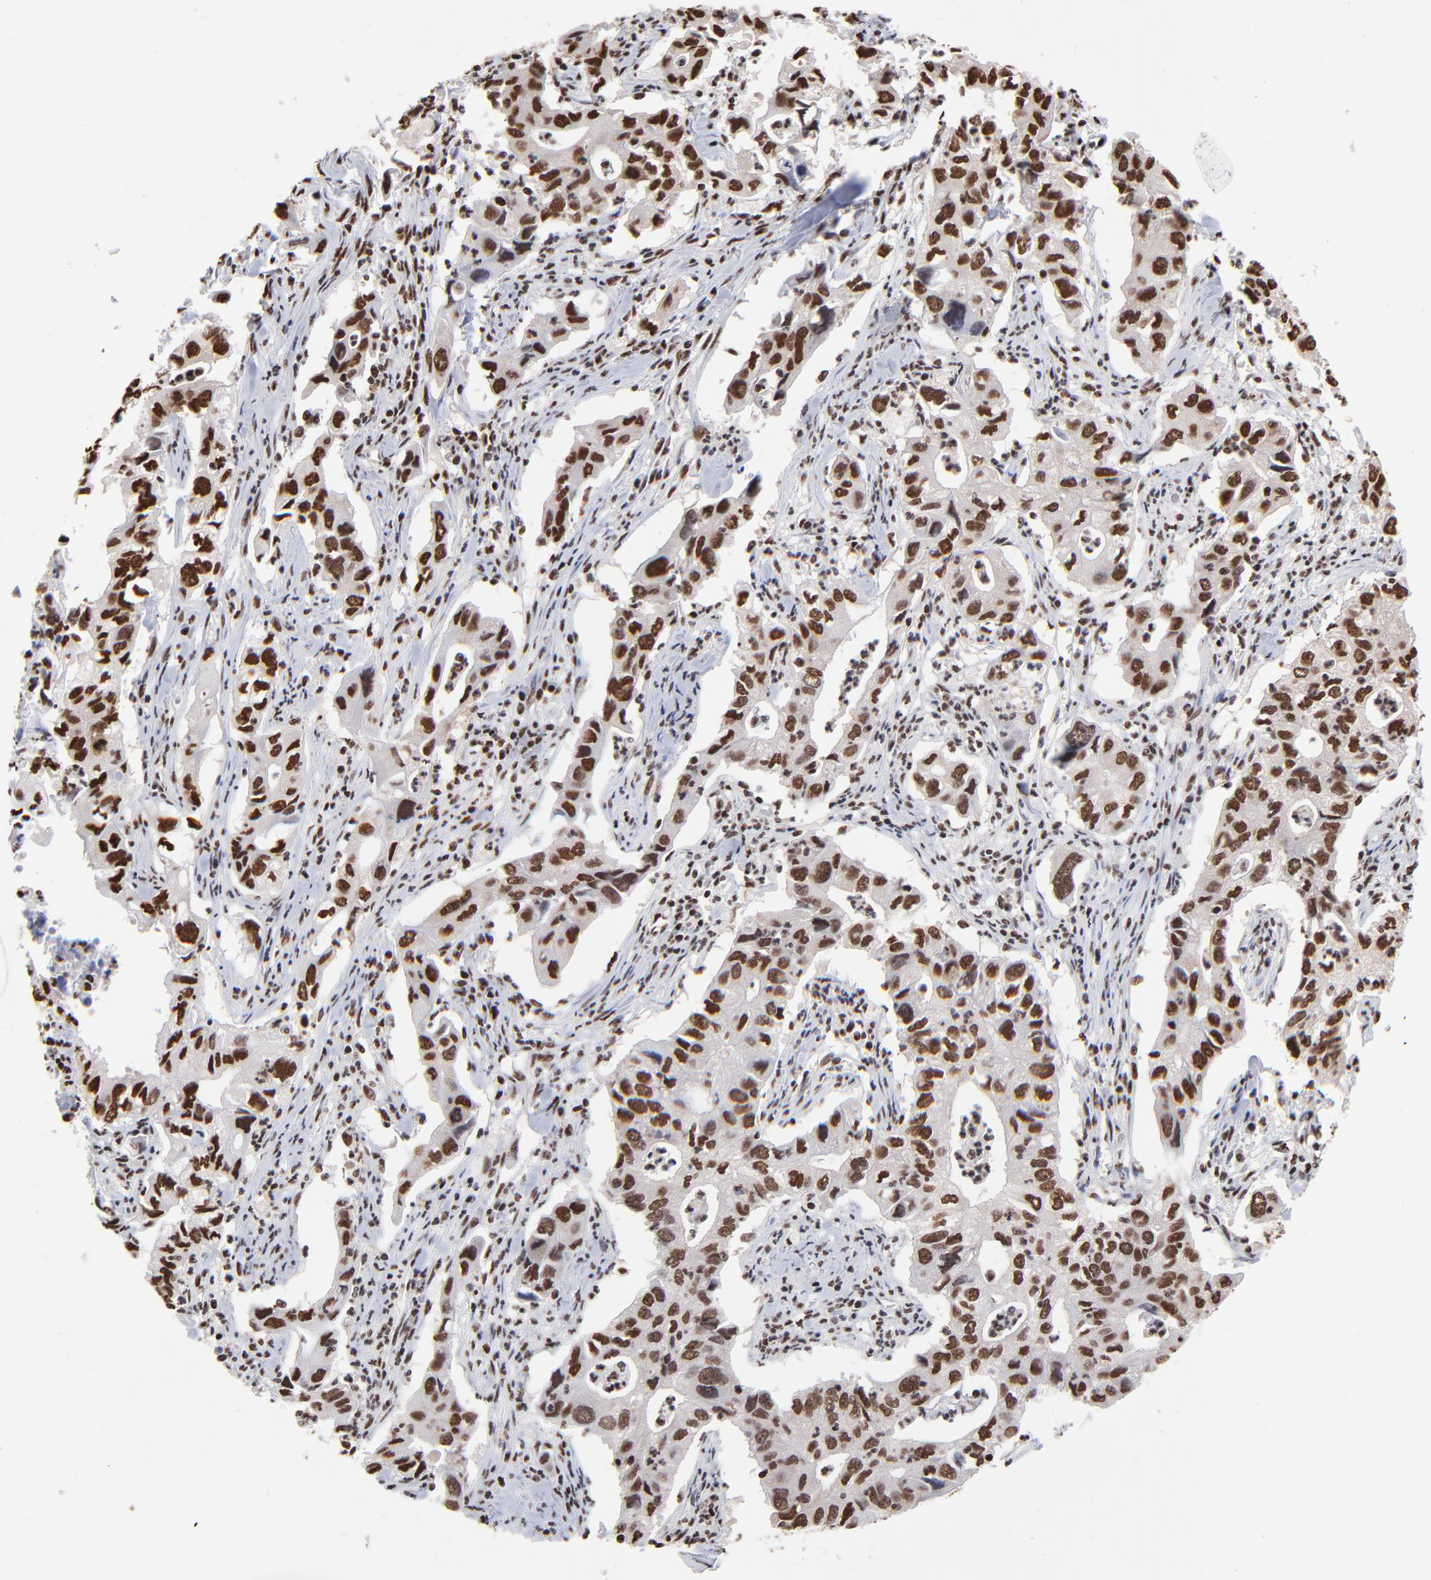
{"staining": {"intensity": "strong", "quantity": ">75%", "location": "nuclear"}, "tissue": "lung cancer", "cell_type": "Tumor cells", "image_type": "cancer", "snomed": [{"axis": "morphology", "description": "Adenocarcinoma, NOS"}, {"axis": "topography", "description": "Lung"}], "caption": "Human lung cancer (adenocarcinoma) stained with a brown dye displays strong nuclear positive positivity in approximately >75% of tumor cells.", "gene": "ZNF544", "patient": {"sex": "male", "age": 48}}